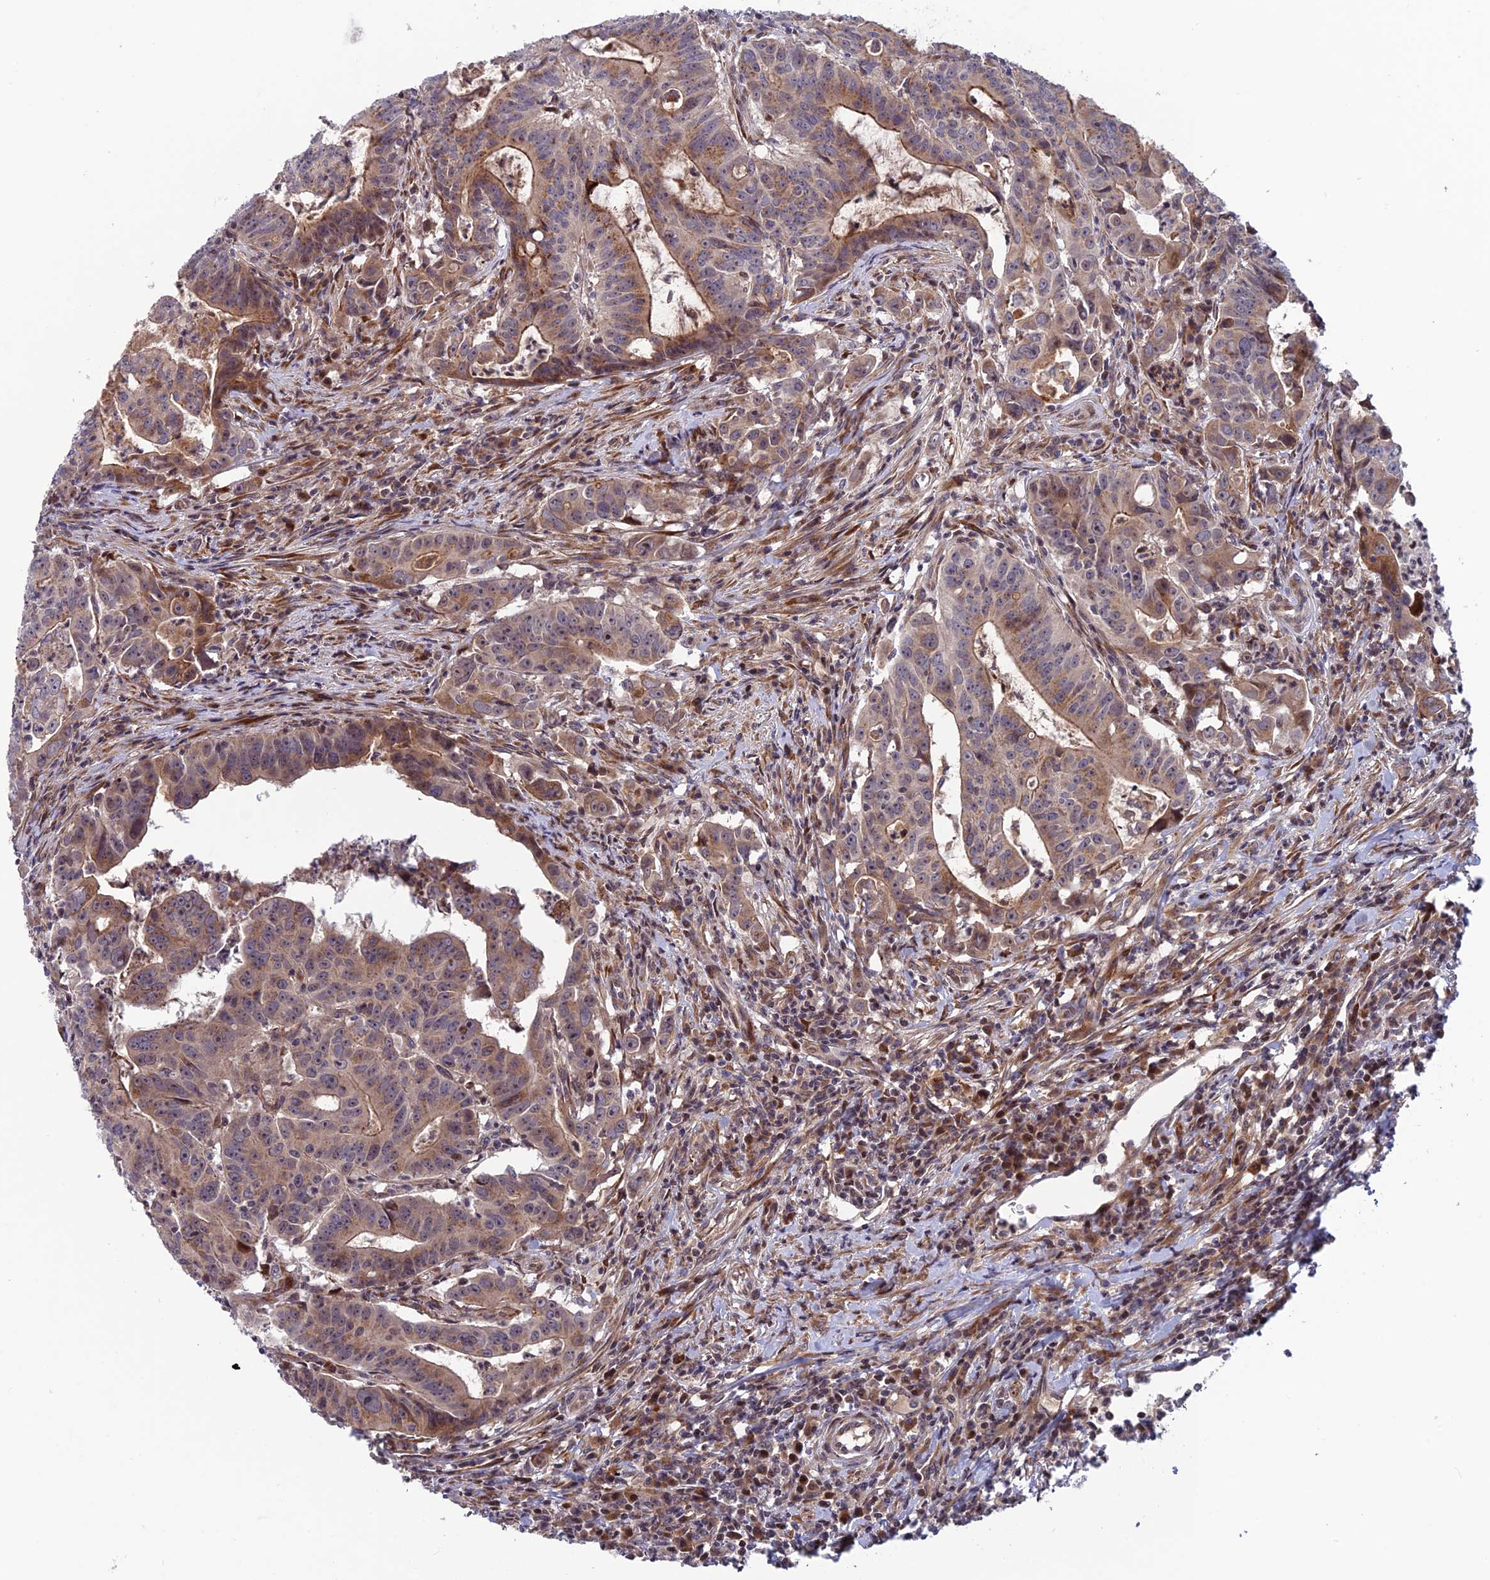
{"staining": {"intensity": "moderate", "quantity": ">75%", "location": "cytoplasmic/membranous"}, "tissue": "colorectal cancer", "cell_type": "Tumor cells", "image_type": "cancer", "snomed": [{"axis": "morphology", "description": "Adenocarcinoma, NOS"}, {"axis": "topography", "description": "Rectum"}], "caption": "Moderate cytoplasmic/membranous protein staining is identified in about >75% of tumor cells in colorectal cancer.", "gene": "SMIM7", "patient": {"sex": "male", "age": 69}}